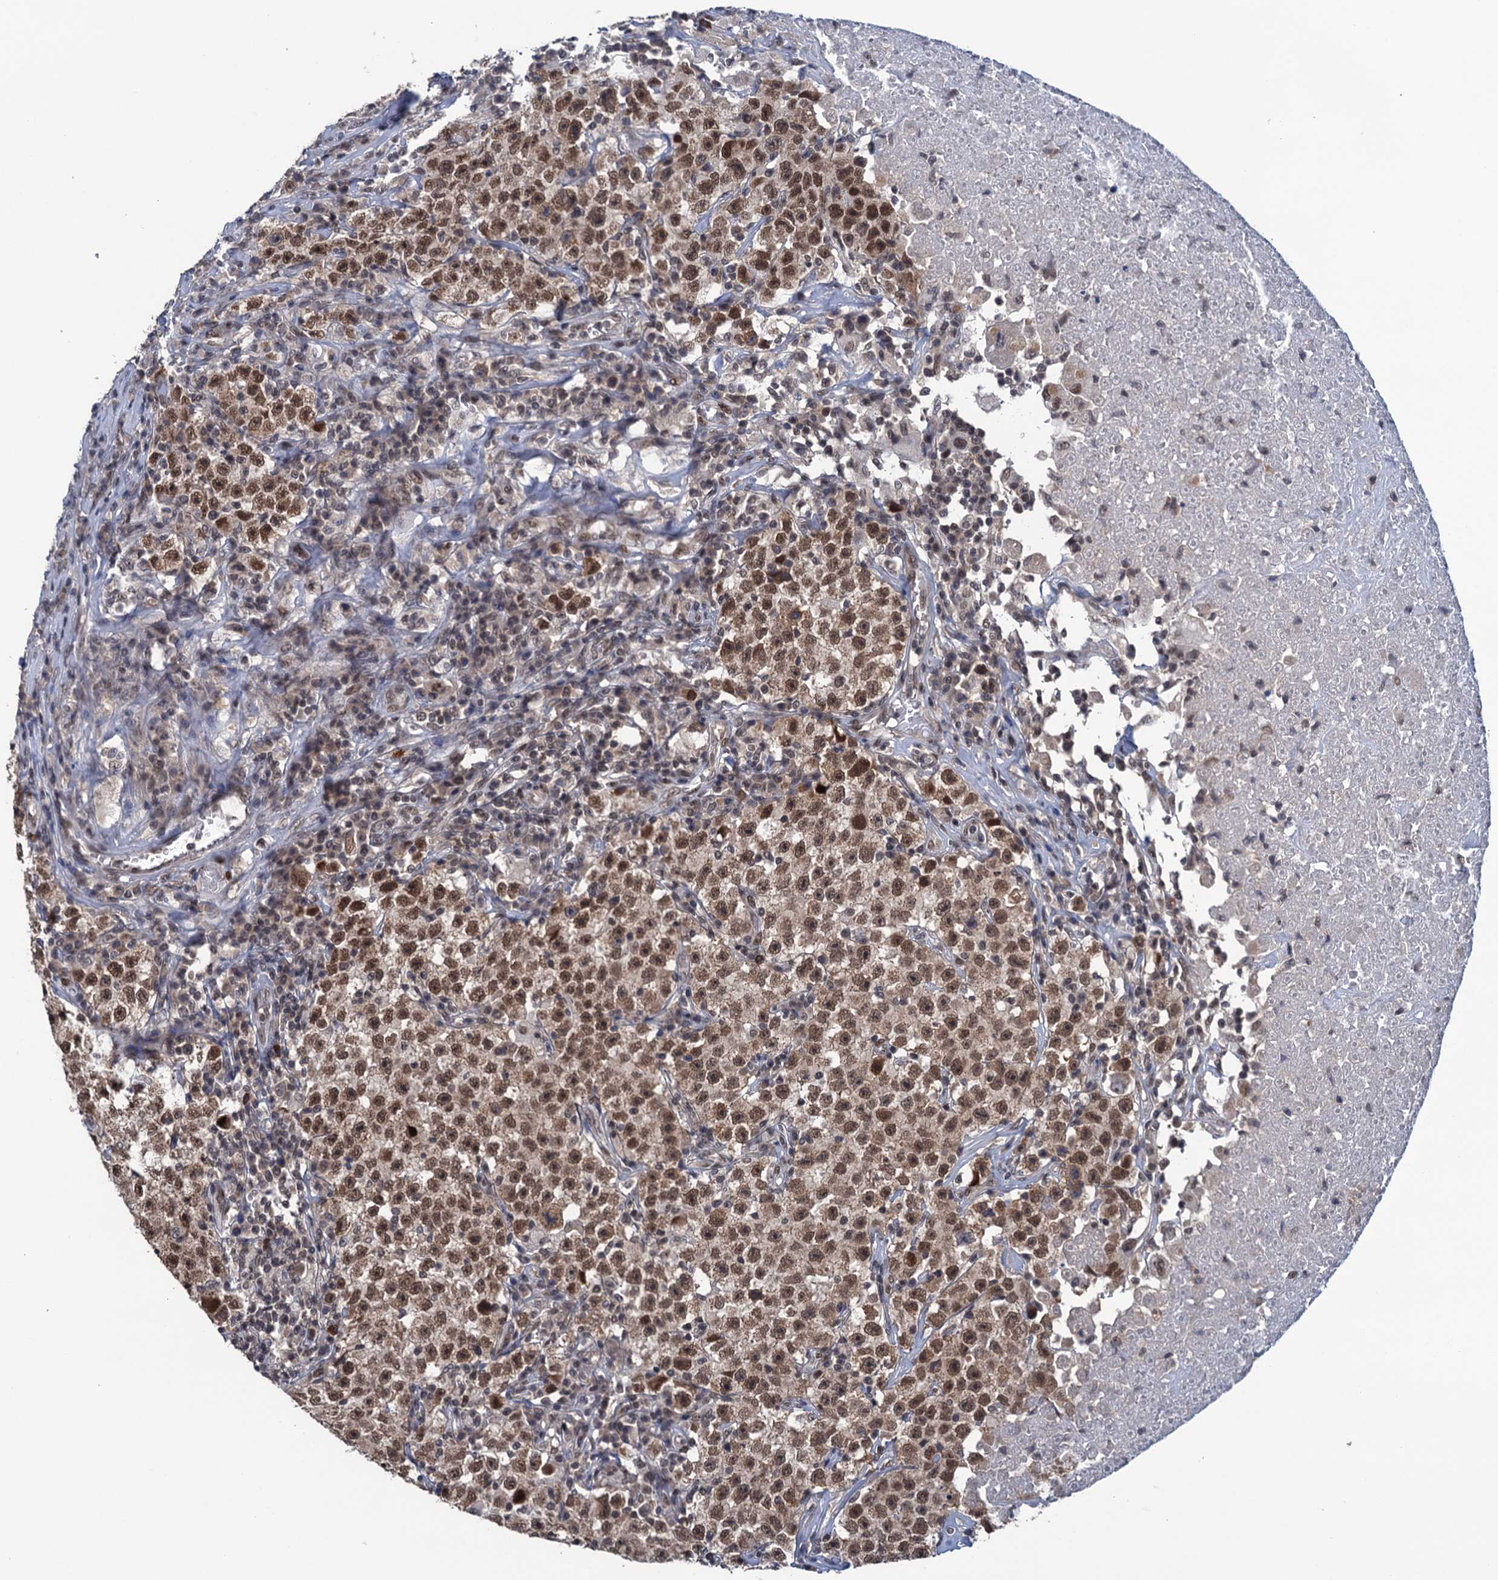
{"staining": {"intensity": "strong", "quantity": ">75%", "location": "nuclear"}, "tissue": "testis cancer", "cell_type": "Tumor cells", "image_type": "cancer", "snomed": [{"axis": "morphology", "description": "Seminoma, NOS"}, {"axis": "topography", "description": "Testis"}], "caption": "Testis cancer (seminoma) stained with a protein marker displays strong staining in tumor cells.", "gene": "SAE1", "patient": {"sex": "male", "age": 22}}